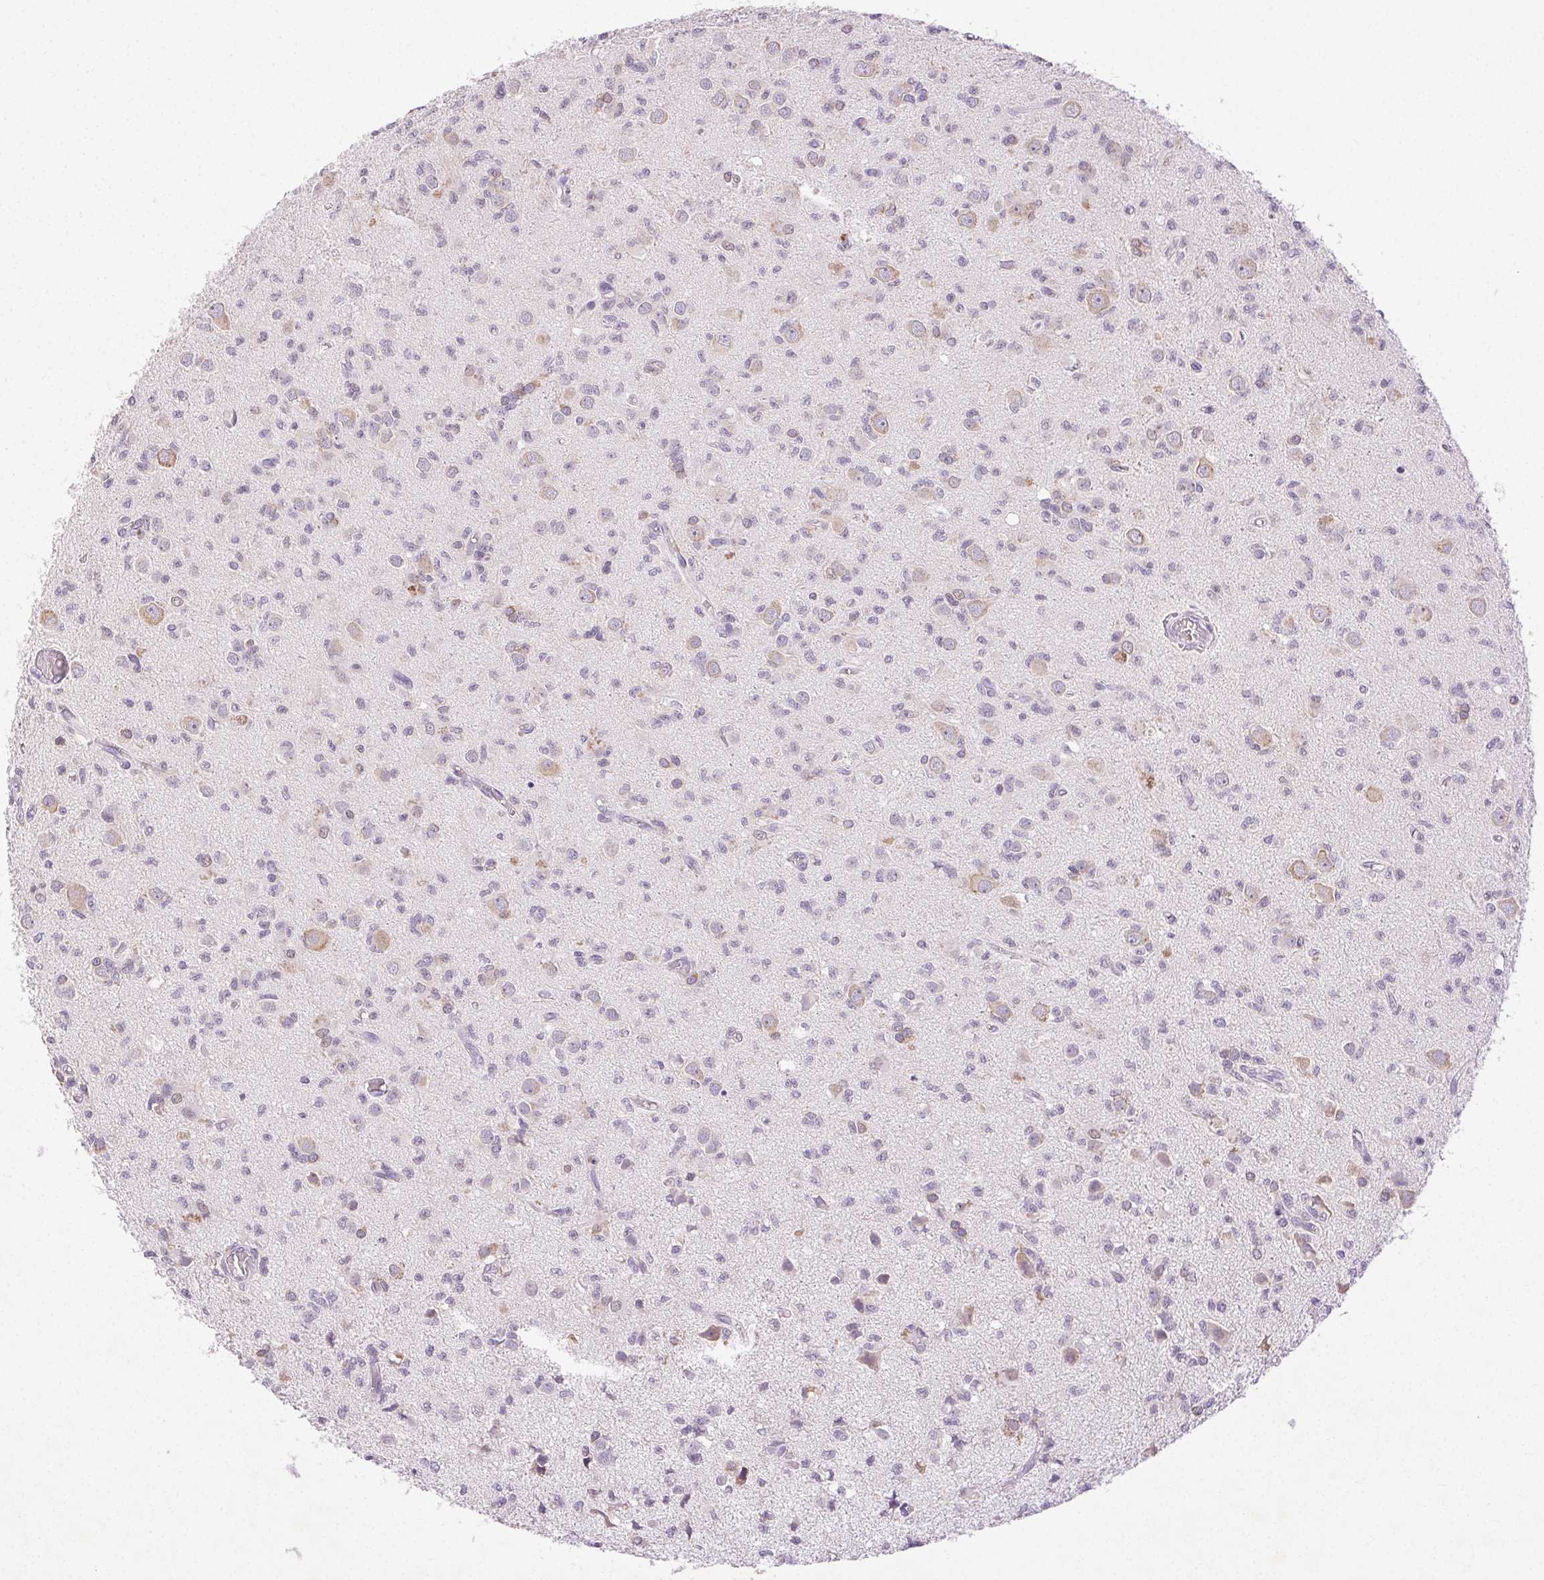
{"staining": {"intensity": "negative", "quantity": "none", "location": "none"}, "tissue": "glioma", "cell_type": "Tumor cells", "image_type": "cancer", "snomed": [{"axis": "morphology", "description": "Glioma, malignant, Low grade"}, {"axis": "topography", "description": "Brain"}], "caption": "A photomicrograph of human malignant glioma (low-grade) is negative for staining in tumor cells.", "gene": "EMX2", "patient": {"sex": "male", "age": 64}}